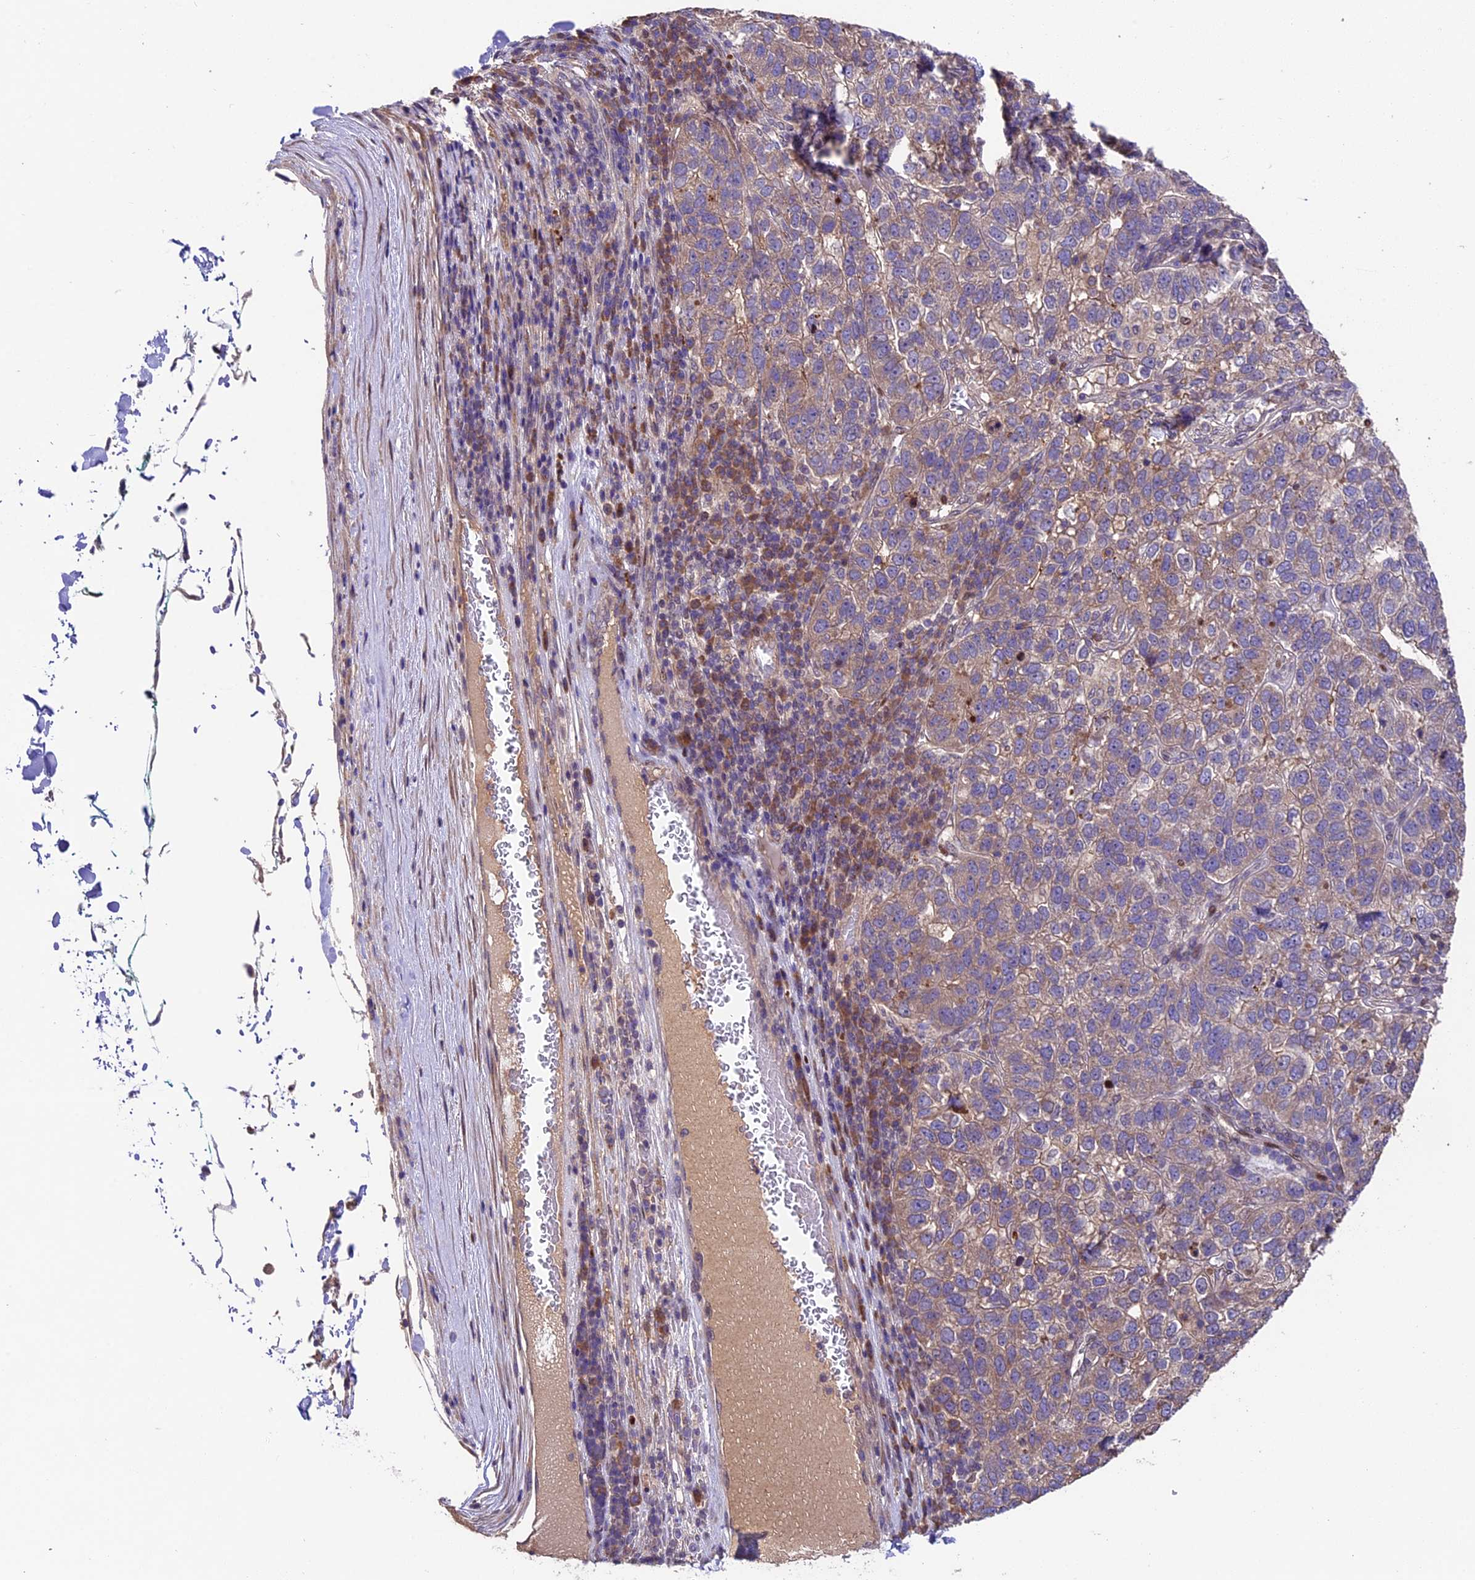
{"staining": {"intensity": "weak", "quantity": "25%-75%", "location": "cytoplasmic/membranous"}, "tissue": "pancreatic cancer", "cell_type": "Tumor cells", "image_type": "cancer", "snomed": [{"axis": "morphology", "description": "Adenocarcinoma, NOS"}, {"axis": "topography", "description": "Pancreas"}], "caption": "The immunohistochemical stain labels weak cytoplasmic/membranous staining in tumor cells of pancreatic cancer (adenocarcinoma) tissue.", "gene": "SBNO2", "patient": {"sex": "female", "age": 61}}